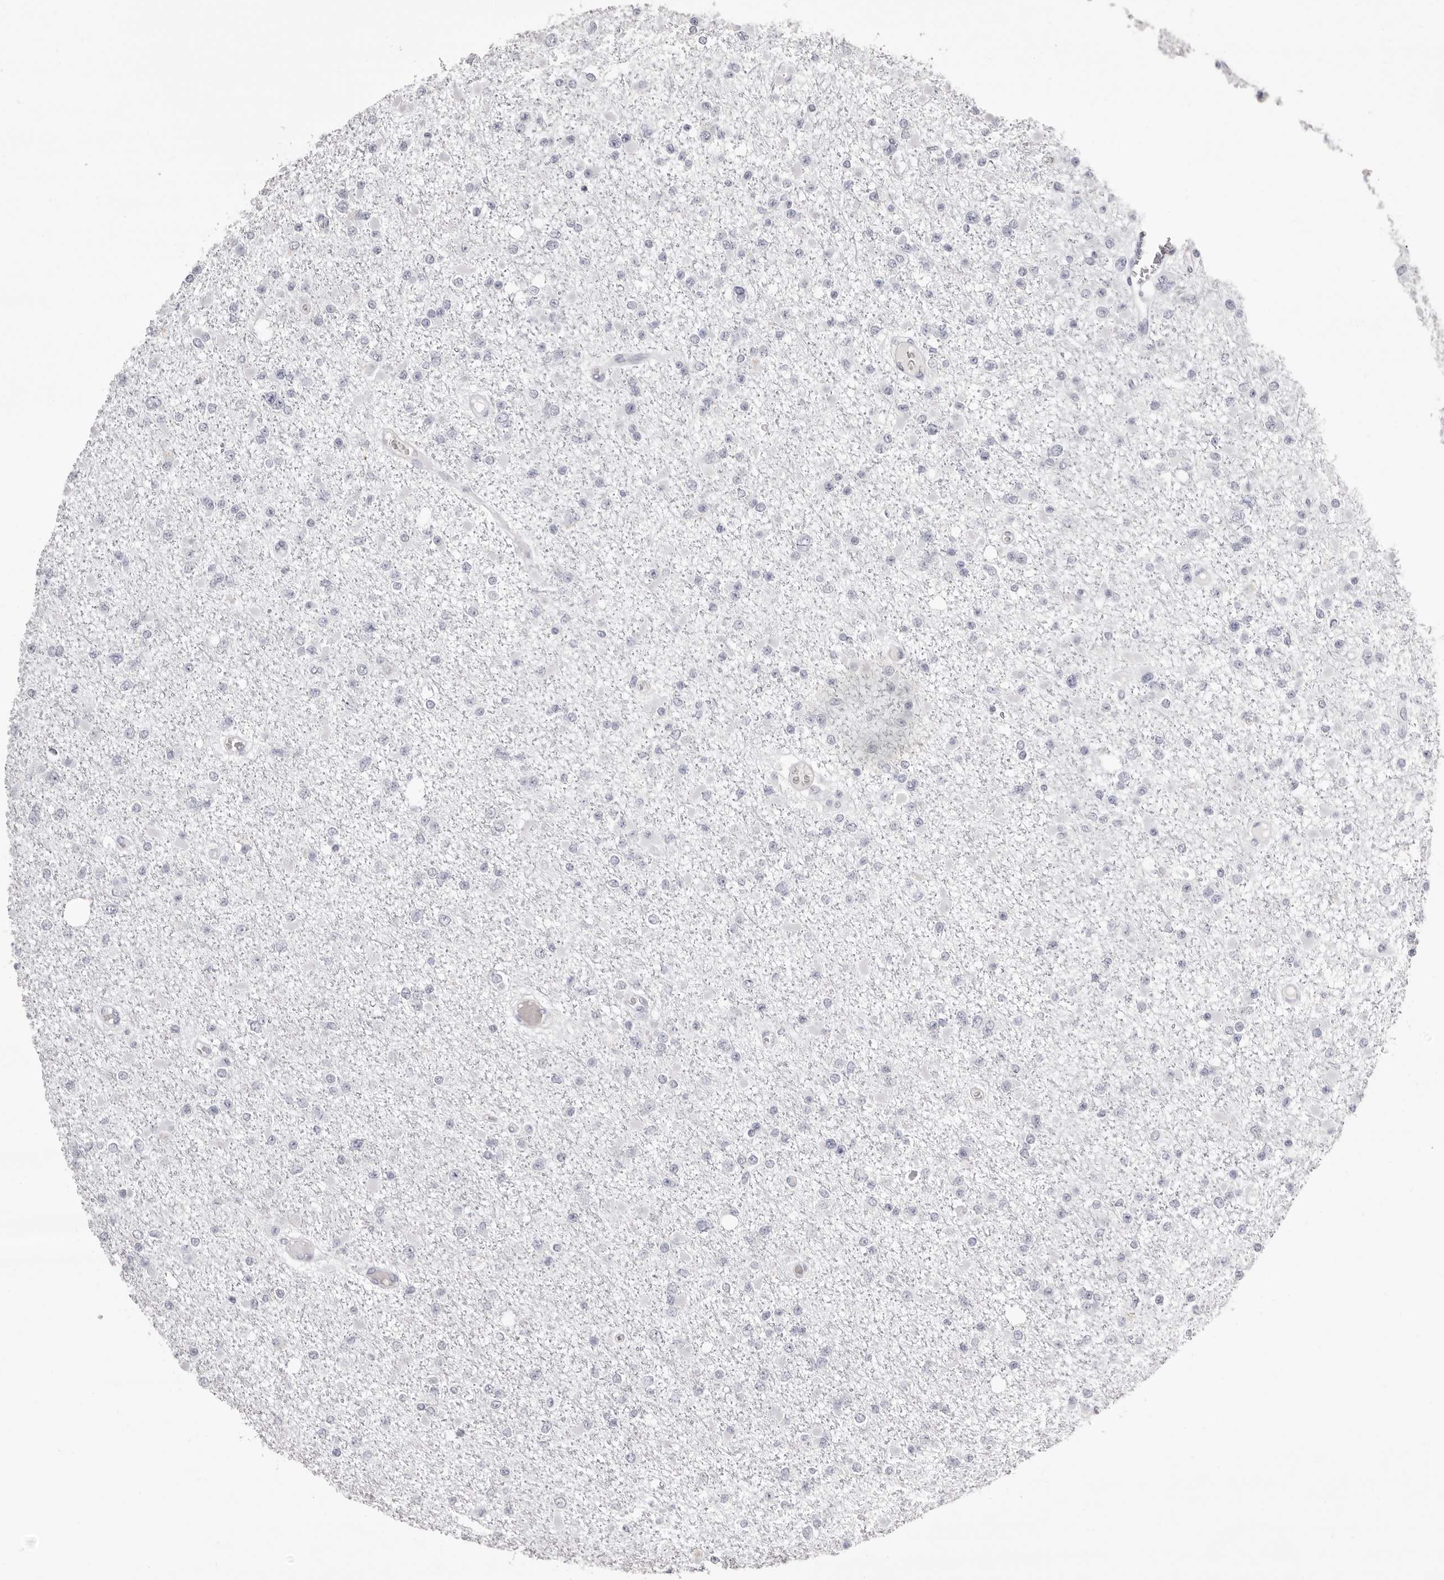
{"staining": {"intensity": "negative", "quantity": "none", "location": "none"}, "tissue": "glioma", "cell_type": "Tumor cells", "image_type": "cancer", "snomed": [{"axis": "morphology", "description": "Glioma, malignant, Low grade"}, {"axis": "topography", "description": "Brain"}], "caption": "The image reveals no staining of tumor cells in malignant glioma (low-grade).", "gene": "LPO", "patient": {"sex": "female", "age": 22}}